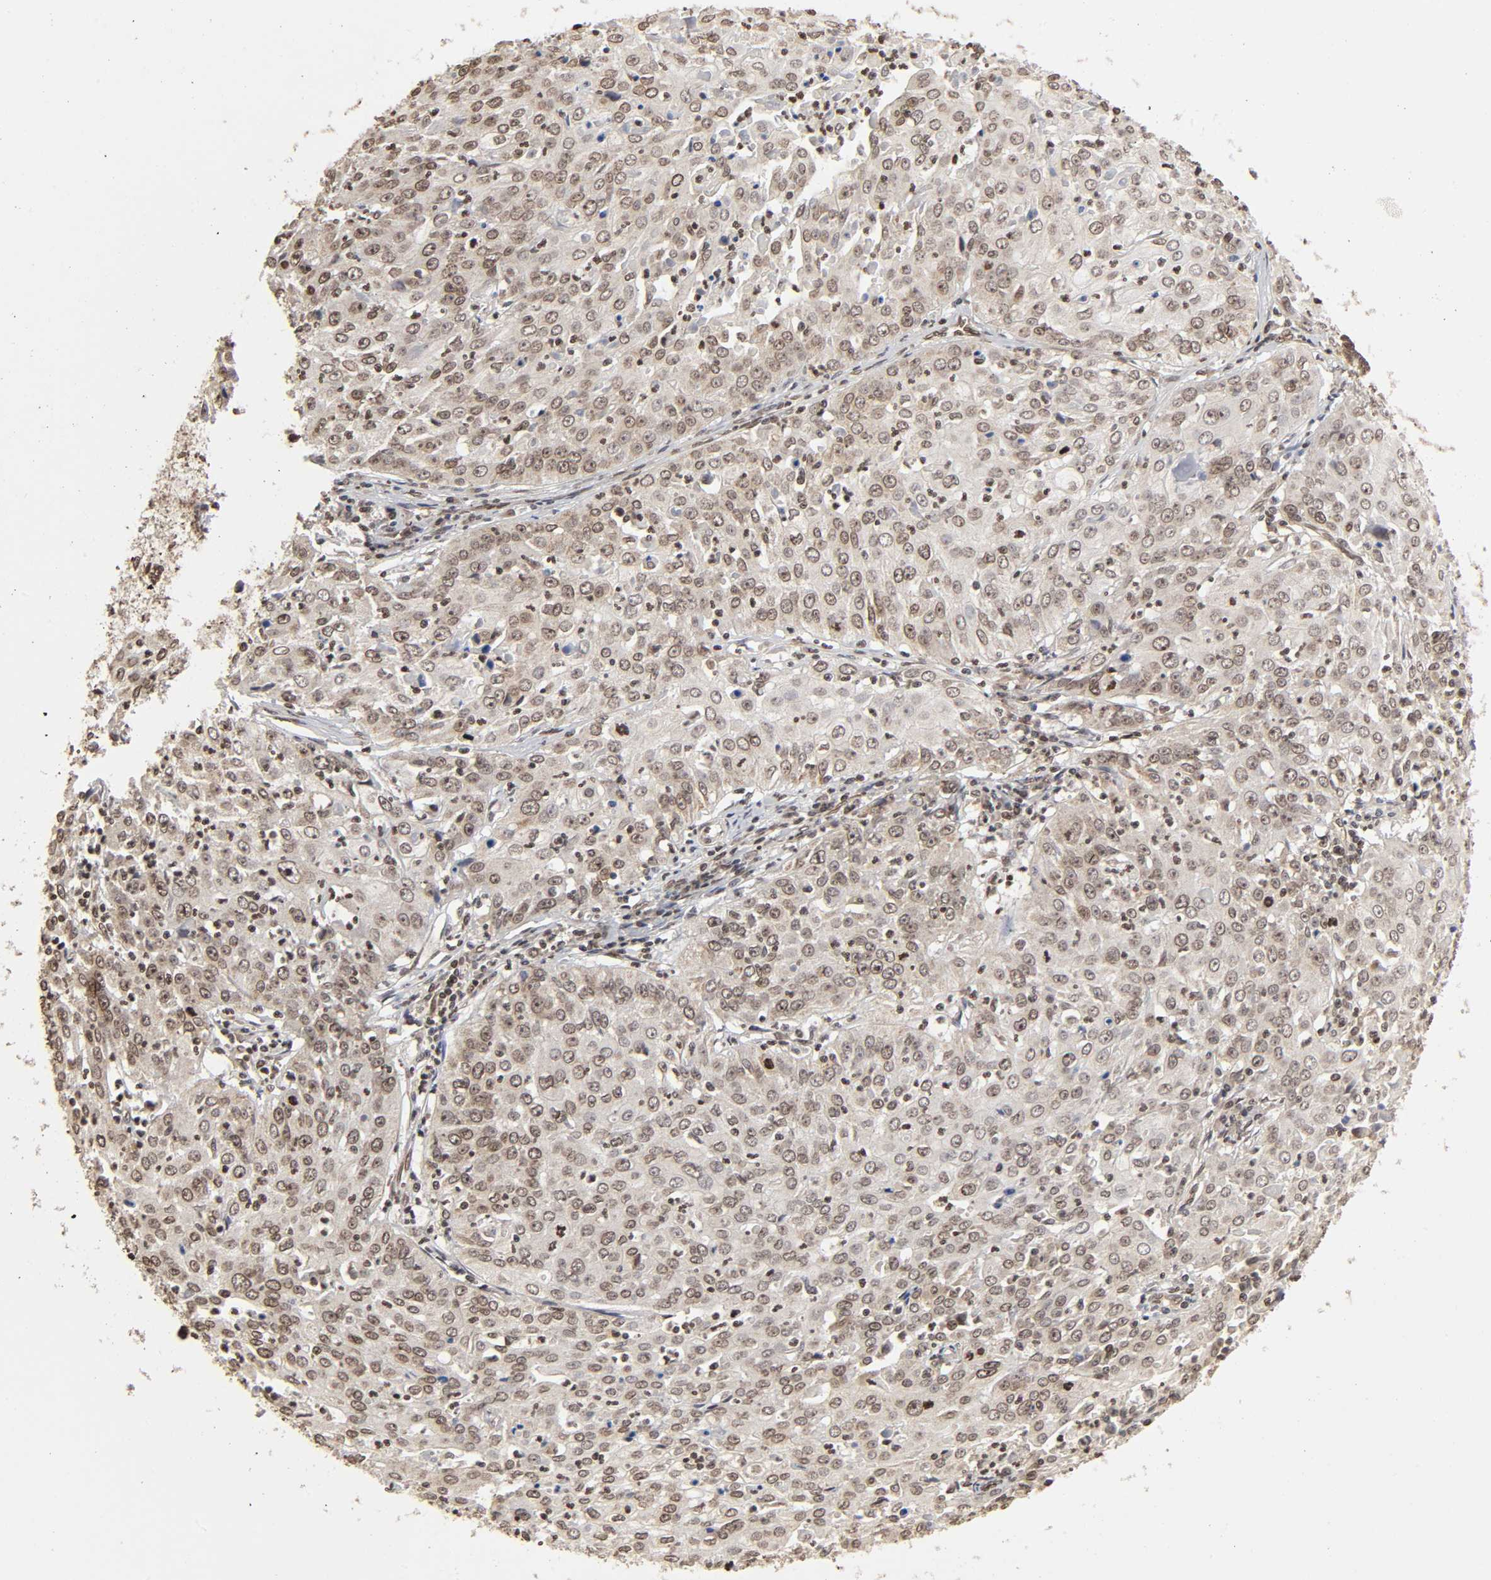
{"staining": {"intensity": "weak", "quantity": ">75%", "location": "cytoplasmic/membranous,nuclear"}, "tissue": "cervical cancer", "cell_type": "Tumor cells", "image_type": "cancer", "snomed": [{"axis": "morphology", "description": "Squamous cell carcinoma, NOS"}, {"axis": "topography", "description": "Cervix"}], "caption": "Brown immunohistochemical staining in human cervical cancer shows weak cytoplasmic/membranous and nuclear staining in about >75% of tumor cells.", "gene": "MLLT6", "patient": {"sex": "female", "age": 39}}